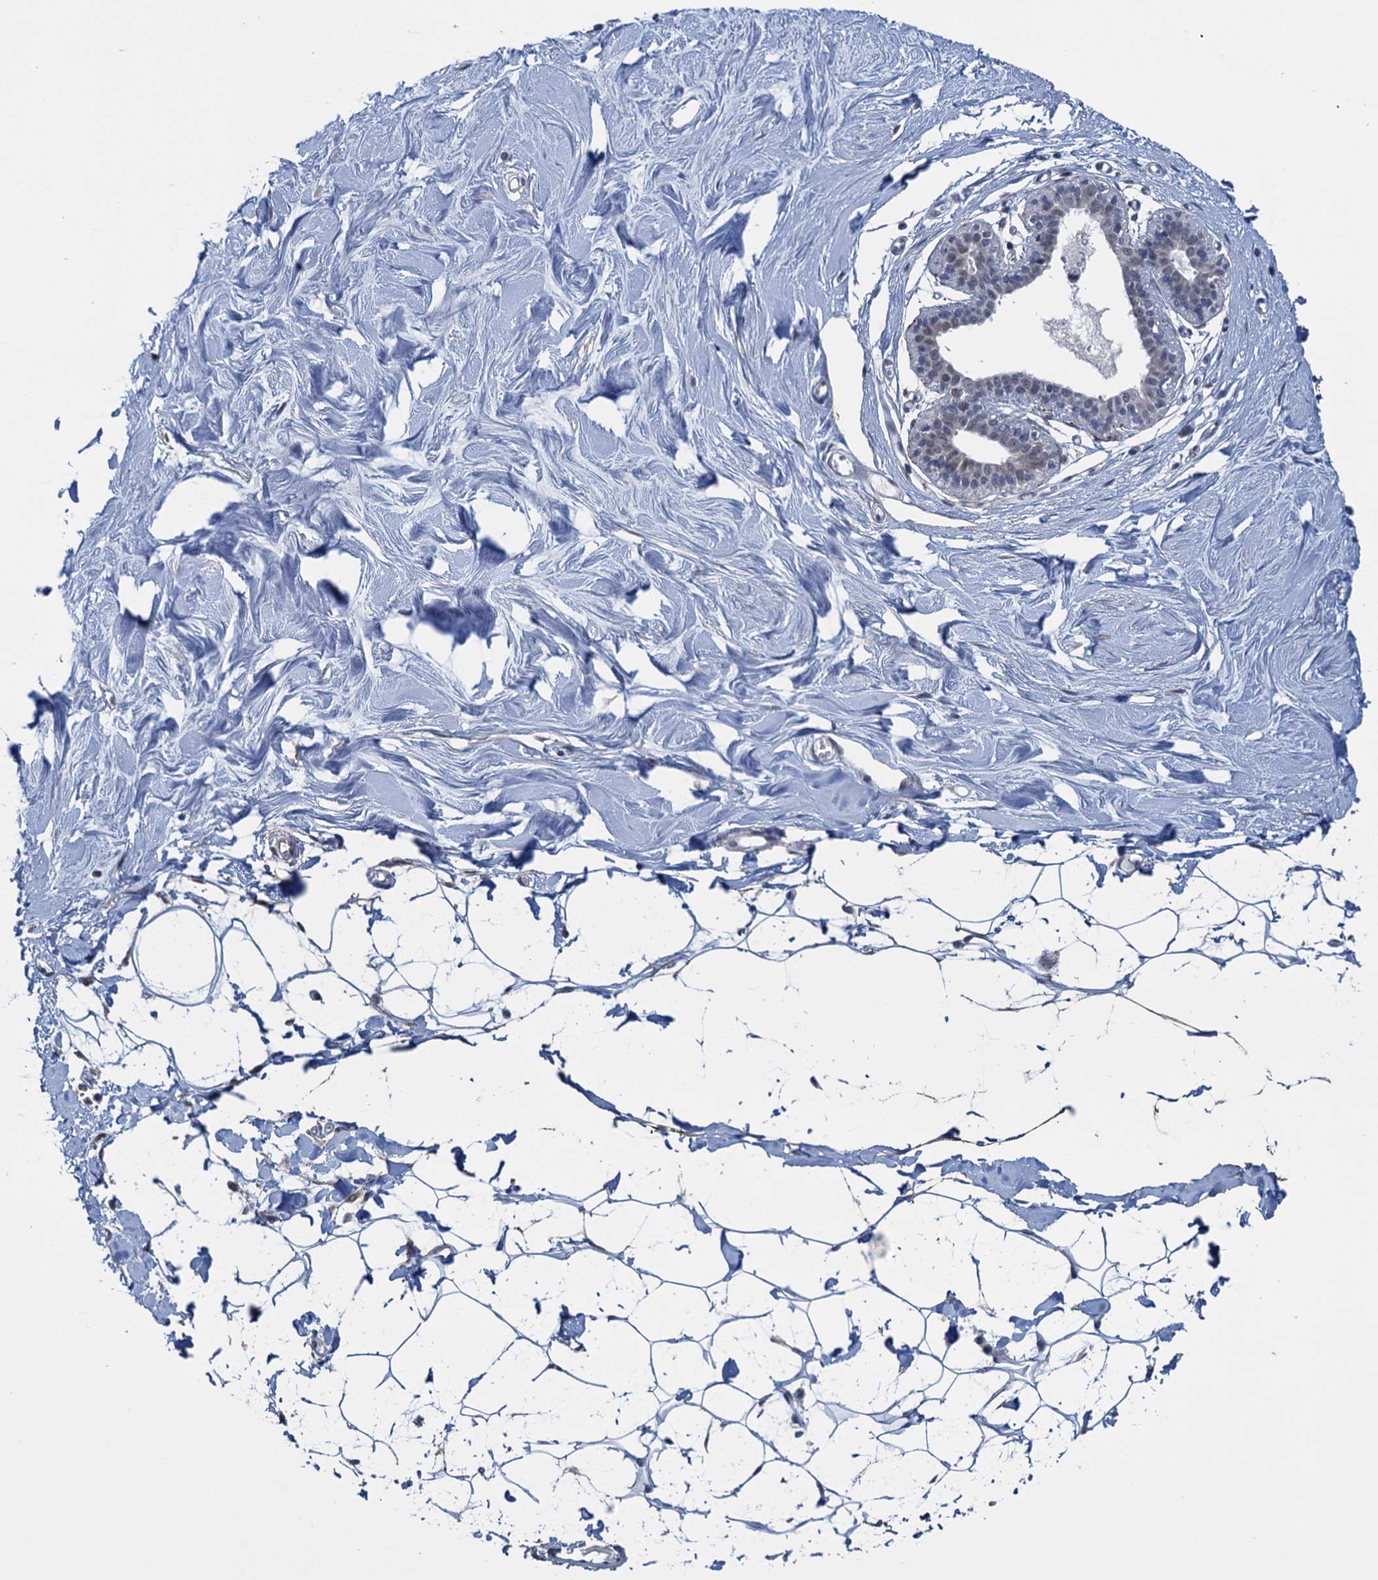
{"staining": {"intensity": "weak", "quantity": ">75%", "location": "nuclear"}, "tissue": "breast", "cell_type": "Adipocytes", "image_type": "normal", "snomed": [{"axis": "morphology", "description": "Normal tissue, NOS"}, {"axis": "topography", "description": "Breast"}], "caption": "Immunohistochemistry histopathology image of benign breast stained for a protein (brown), which demonstrates low levels of weak nuclear expression in approximately >75% of adipocytes.", "gene": "SAE1", "patient": {"sex": "female", "age": 27}}